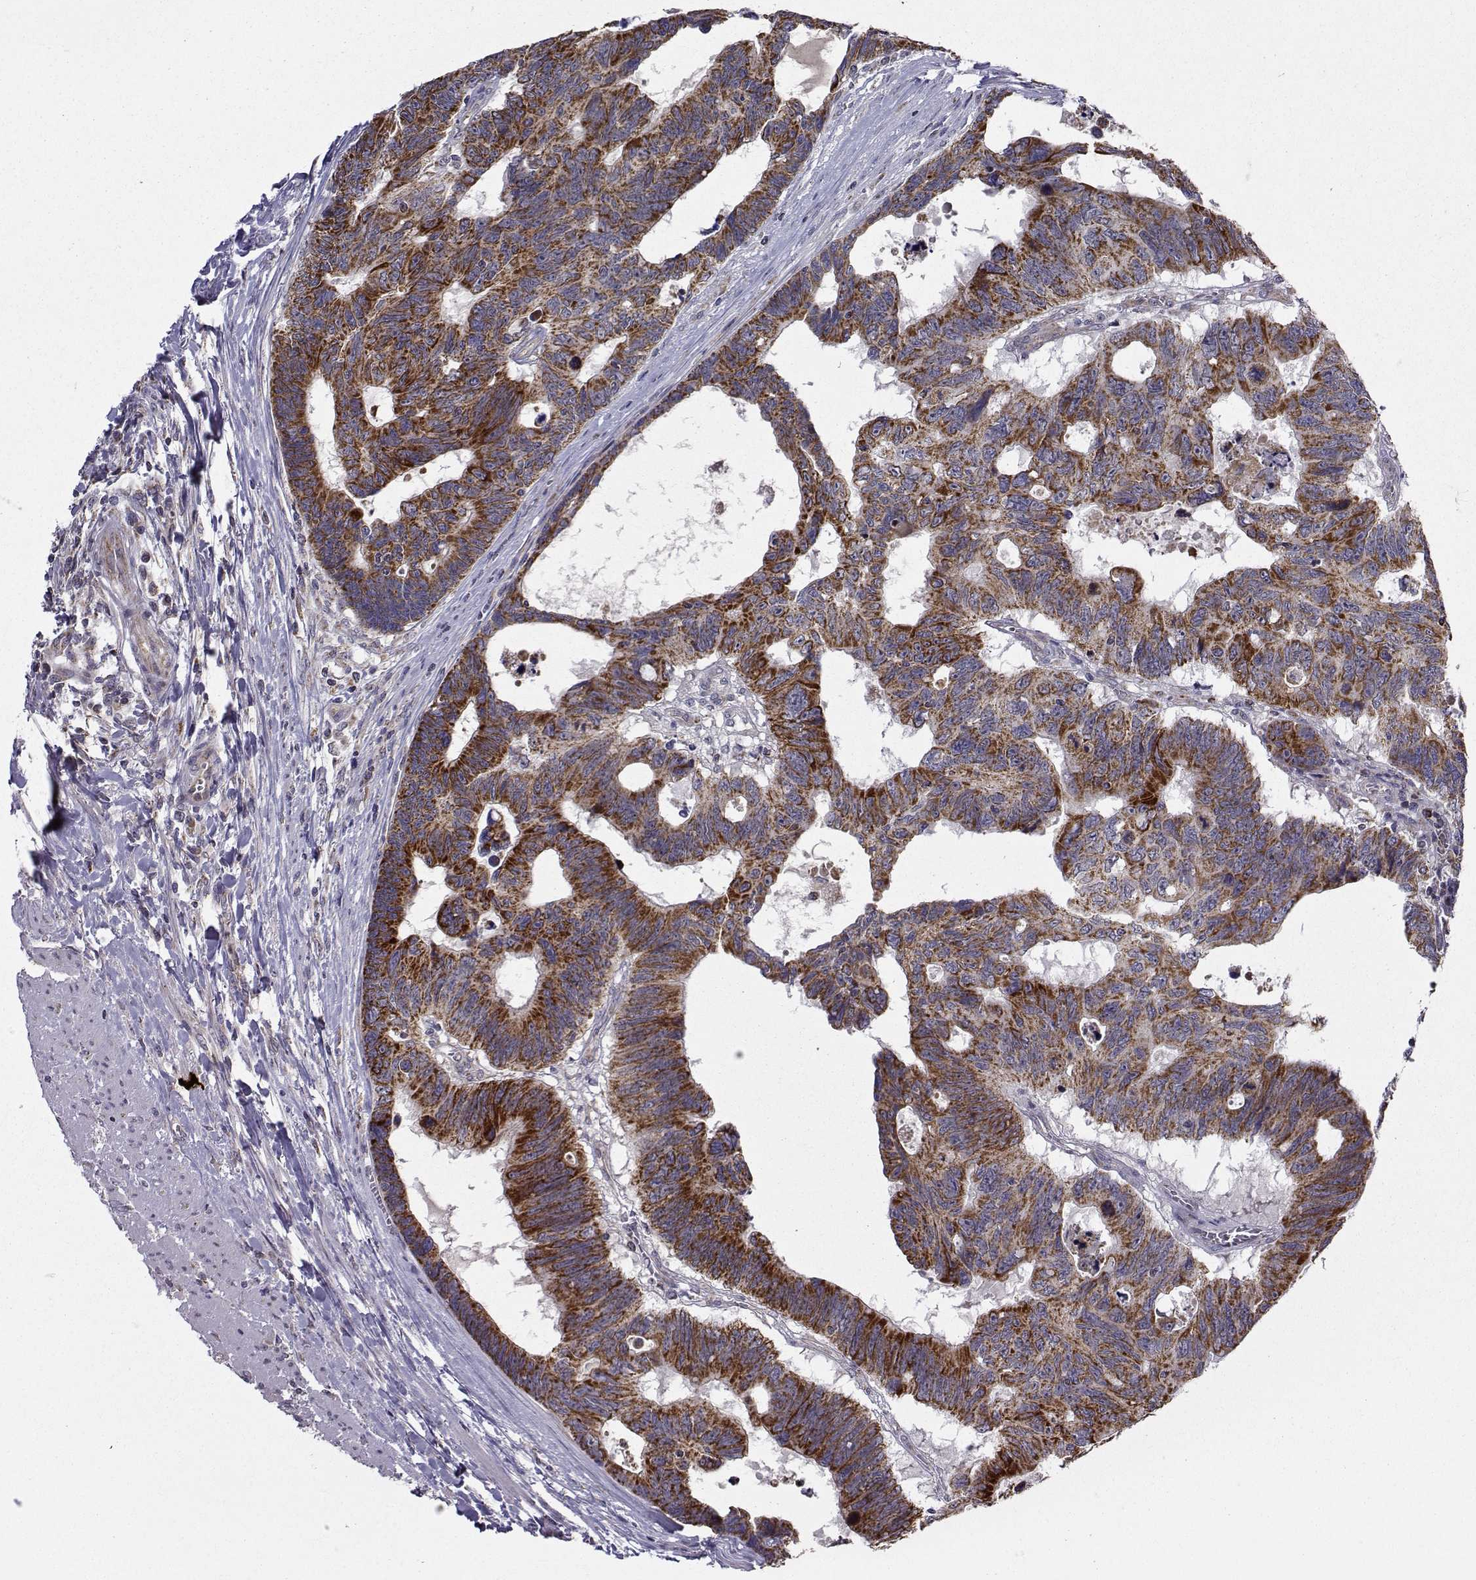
{"staining": {"intensity": "strong", "quantity": ">75%", "location": "cytoplasmic/membranous"}, "tissue": "colorectal cancer", "cell_type": "Tumor cells", "image_type": "cancer", "snomed": [{"axis": "morphology", "description": "Adenocarcinoma, NOS"}, {"axis": "topography", "description": "Colon"}], "caption": "Immunohistochemistry (DAB (3,3'-diaminobenzidine)) staining of colorectal adenocarcinoma exhibits strong cytoplasmic/membranous protein positivity in approximately >75% of tumor cells. The staining was performed using DAB (3,3'-diaminobenzidine) to visualize the protein expression in brown, while the nuclei were stained in blue with hematoxylin (Magnification: 20x).", "gene": "NECAB3", "patient": {"sex": "female", "age": 77}}